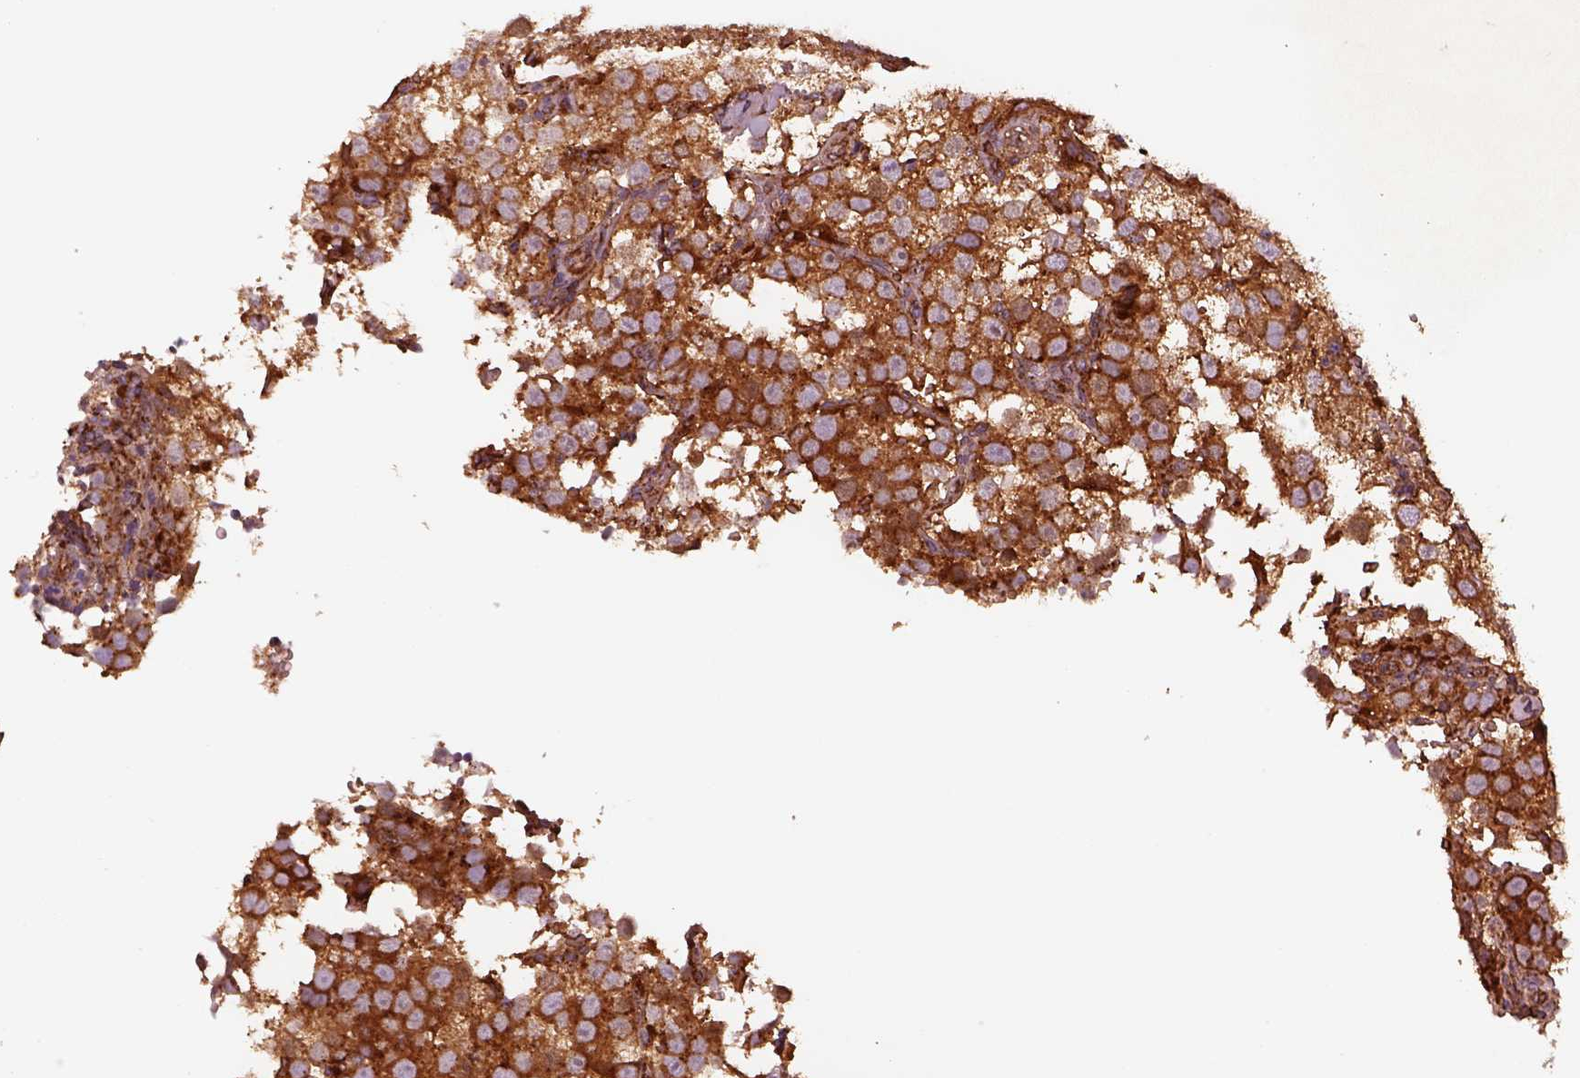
{"staining": {"intensity": "strong", "quantity": "25%-75%", "location": "cytoplasmic/membranous"}, "tissue": "testis cancer", "cell_type": "Tumor cells", "image_type": "cancer", "snomed": [{"axis": "morphology", "description": "Seminoma, NOS"}, {"axis": "topography", "description": "Testis"}], "caption": "IHC staining of seminoma (testis), which exhibits high levels of strong cytoplasmic/membranous expression in approximately 25%-75% of tumor cells indicating strong cytoplasmic/membranous protein expression. The staining was performed using DAB (brown) for protein detection and nuclei were counterstained in hematoxylin (blue).", "gene": "WASHC2A", "patient": {"sex": "male", "age": 37}}